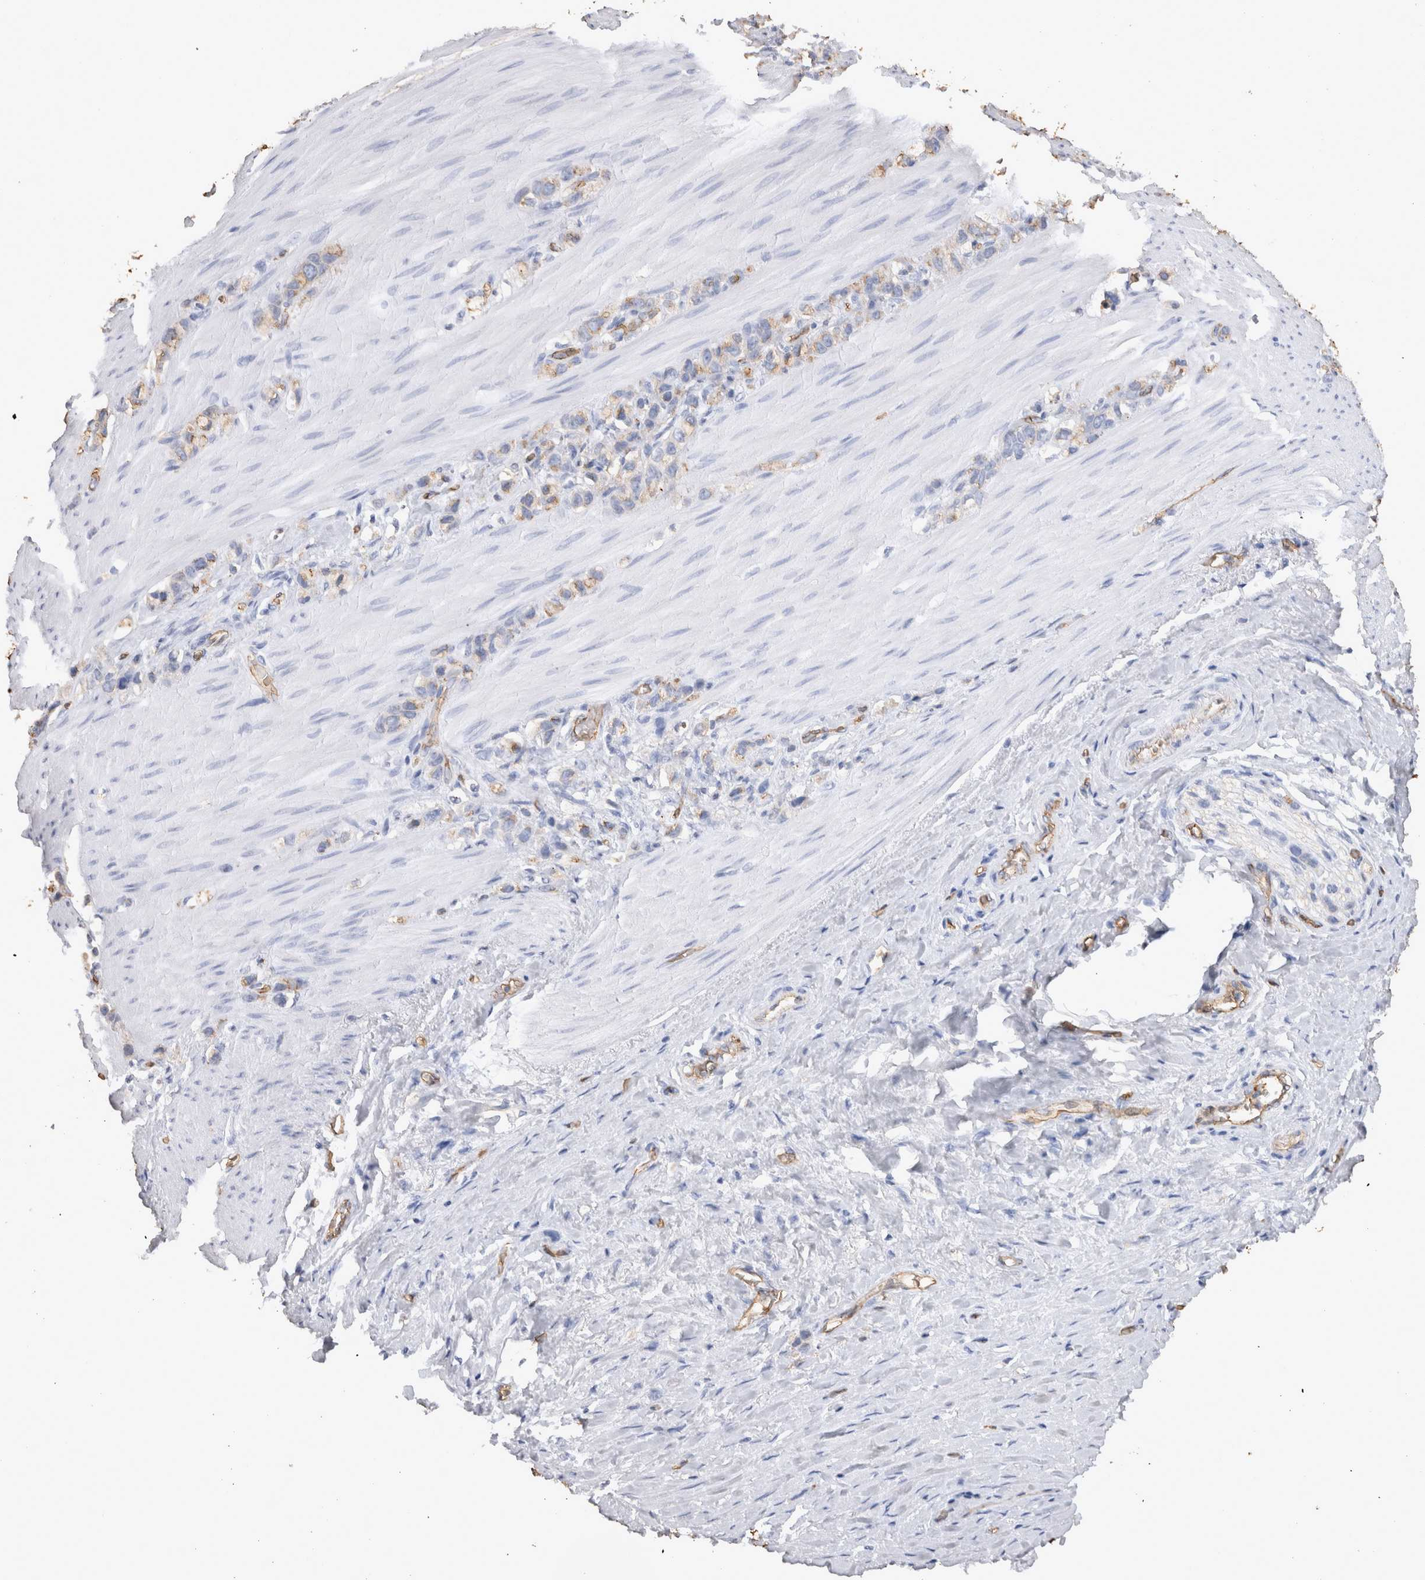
{"staining": {"intensity": "weak", "quantity": "<25%", "location": "cytoplasmic/membranous"}, "tissue": "stomach cancer", "cell_type": "Tumor cells", "image_type": "cancer", "snomed": [{"axis": "morphology", "description": "Normal tissue, NOS"}, {"axis": "morphology", "description": "Adenocarcinoma, NOS"}, {"axis": "morphology", "description": "Adenocarcinoma, High grade"}, {"axis": "topography", "description": "Stomach, upper"}, {"axis": "topography", "description": "Stomach"}], "caption": "The immunohistochemistry (IHC) histopathology image has no significant staining in tumor cells of adenocarcinoma (high-grade) (stomach) tissue.", "gene": "IL17RC", "patient": {"sex": "female", "age": 65}}